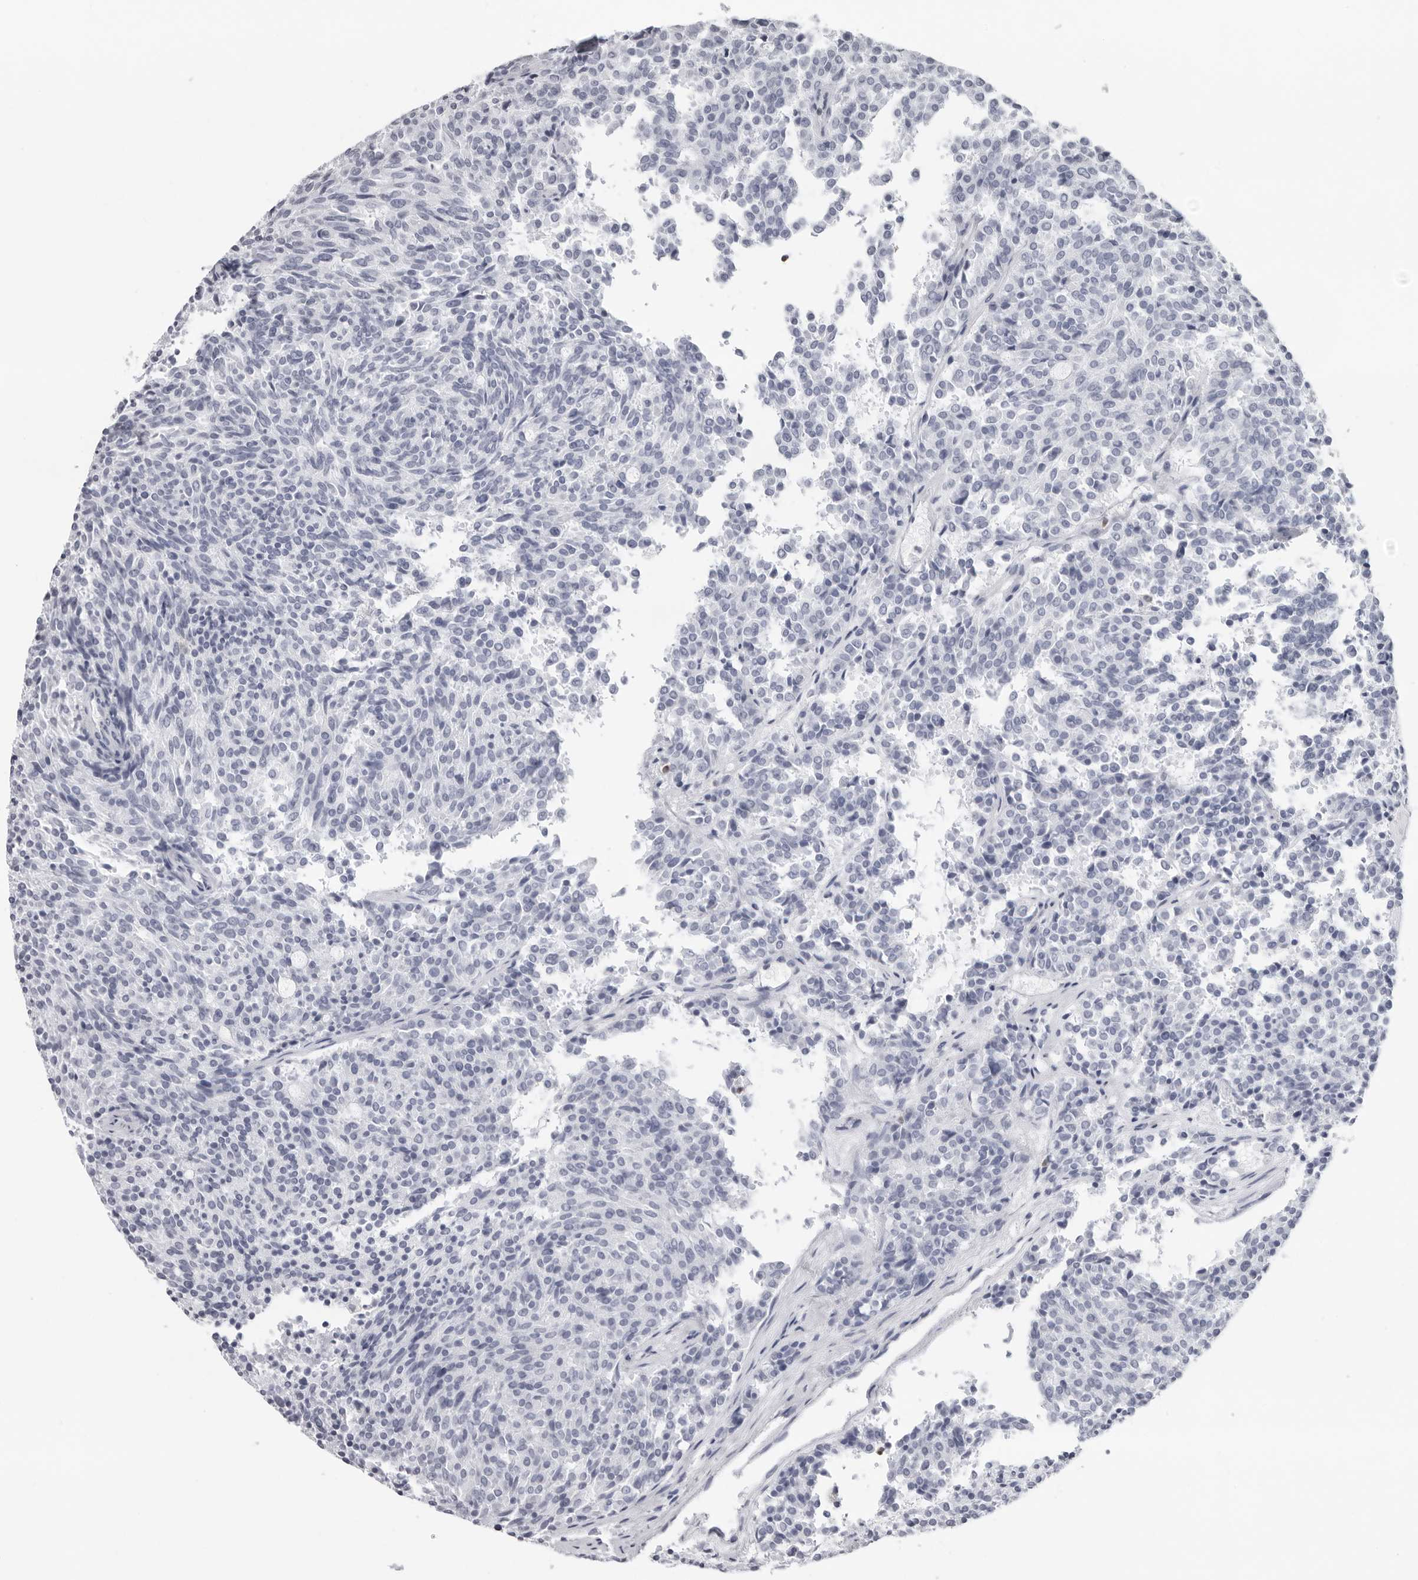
{"staining": {"intensity": "negative", "quantity": "none", "location": "none"}, "tissue": "carcinoid", "cell_type": "Tumor cells", "image_type": "cancer", "snomed": [{"axis": "morphology", "description": "Carcinoid, malignant, NOS"}, {"axis": "topography", "description": "Pancreas"}], "caption": "Immunohistochemistry (IHC) histopathology image of neoplastic tissue: human malignant carcinoid stained with DAB (3,3'-diaminobenzidine) displays no significant protein positivity in tumor cells.", "gene": "FMNL1", "patient": {"sex": "female", "age": 54}}